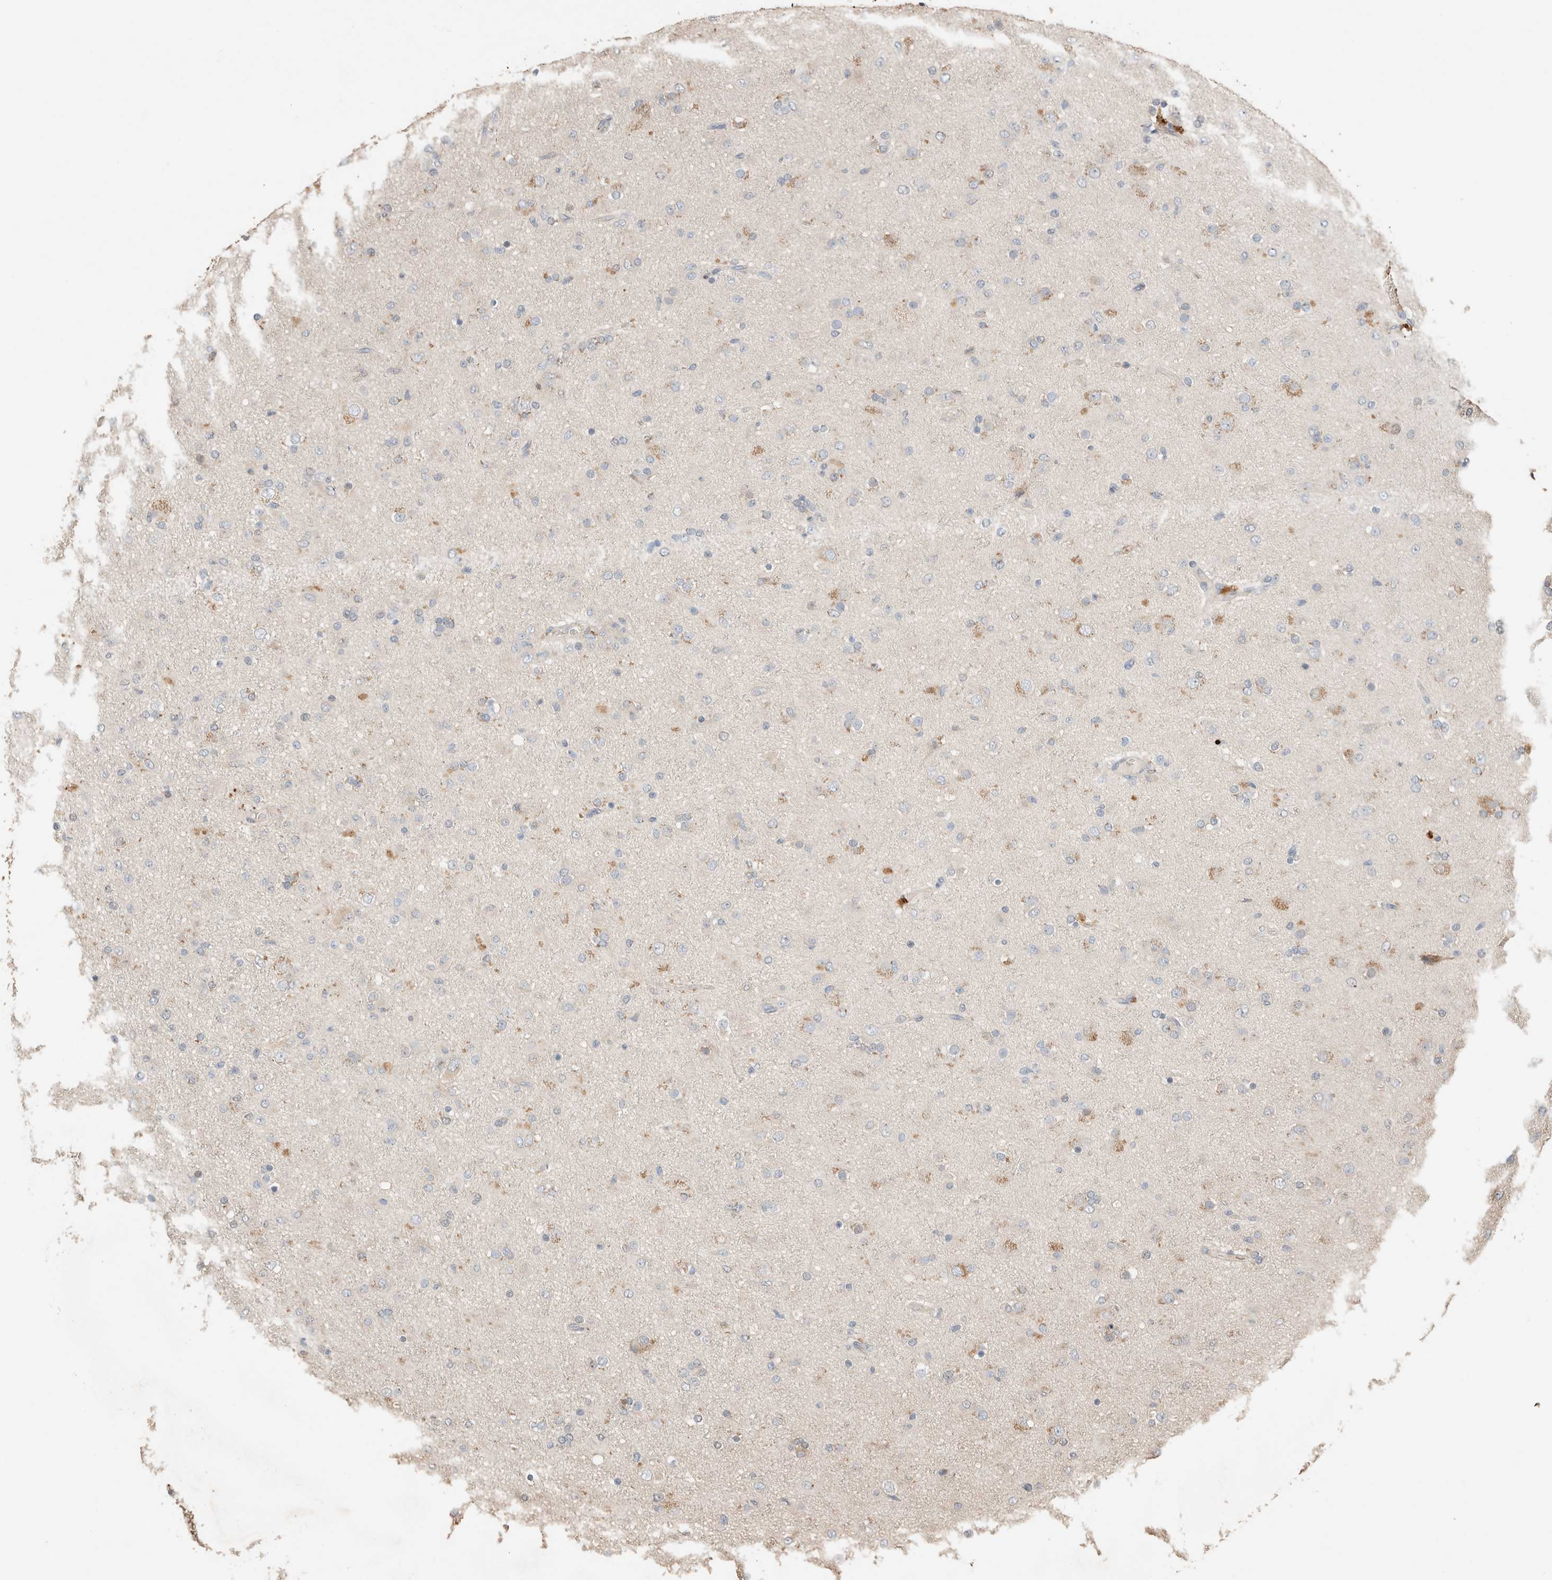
{"staining": {"intensity": "moderate", "quantity": "<25%", "location": "cytoplasmic/membranous"}, "tissue": "glioma", "cell_type": "Tumor cells", "image_type": "cancer", "snomed": [{"axis": "morphology", "description": "Glioma, malignant, Low grade"}, {"axis": "topography", "description": "Brain"}], "caption": "Brown immunohistochemical staining in human malignant glioma (low-grade) reveals moderate cytoplasmic/membranous expression in about <25% of tumor cells. (DAB IHC, brown staining for protein, blue staining for nuclei).", "gene": "TUBD1", "patient": {"sex": "male", "age": 65}}